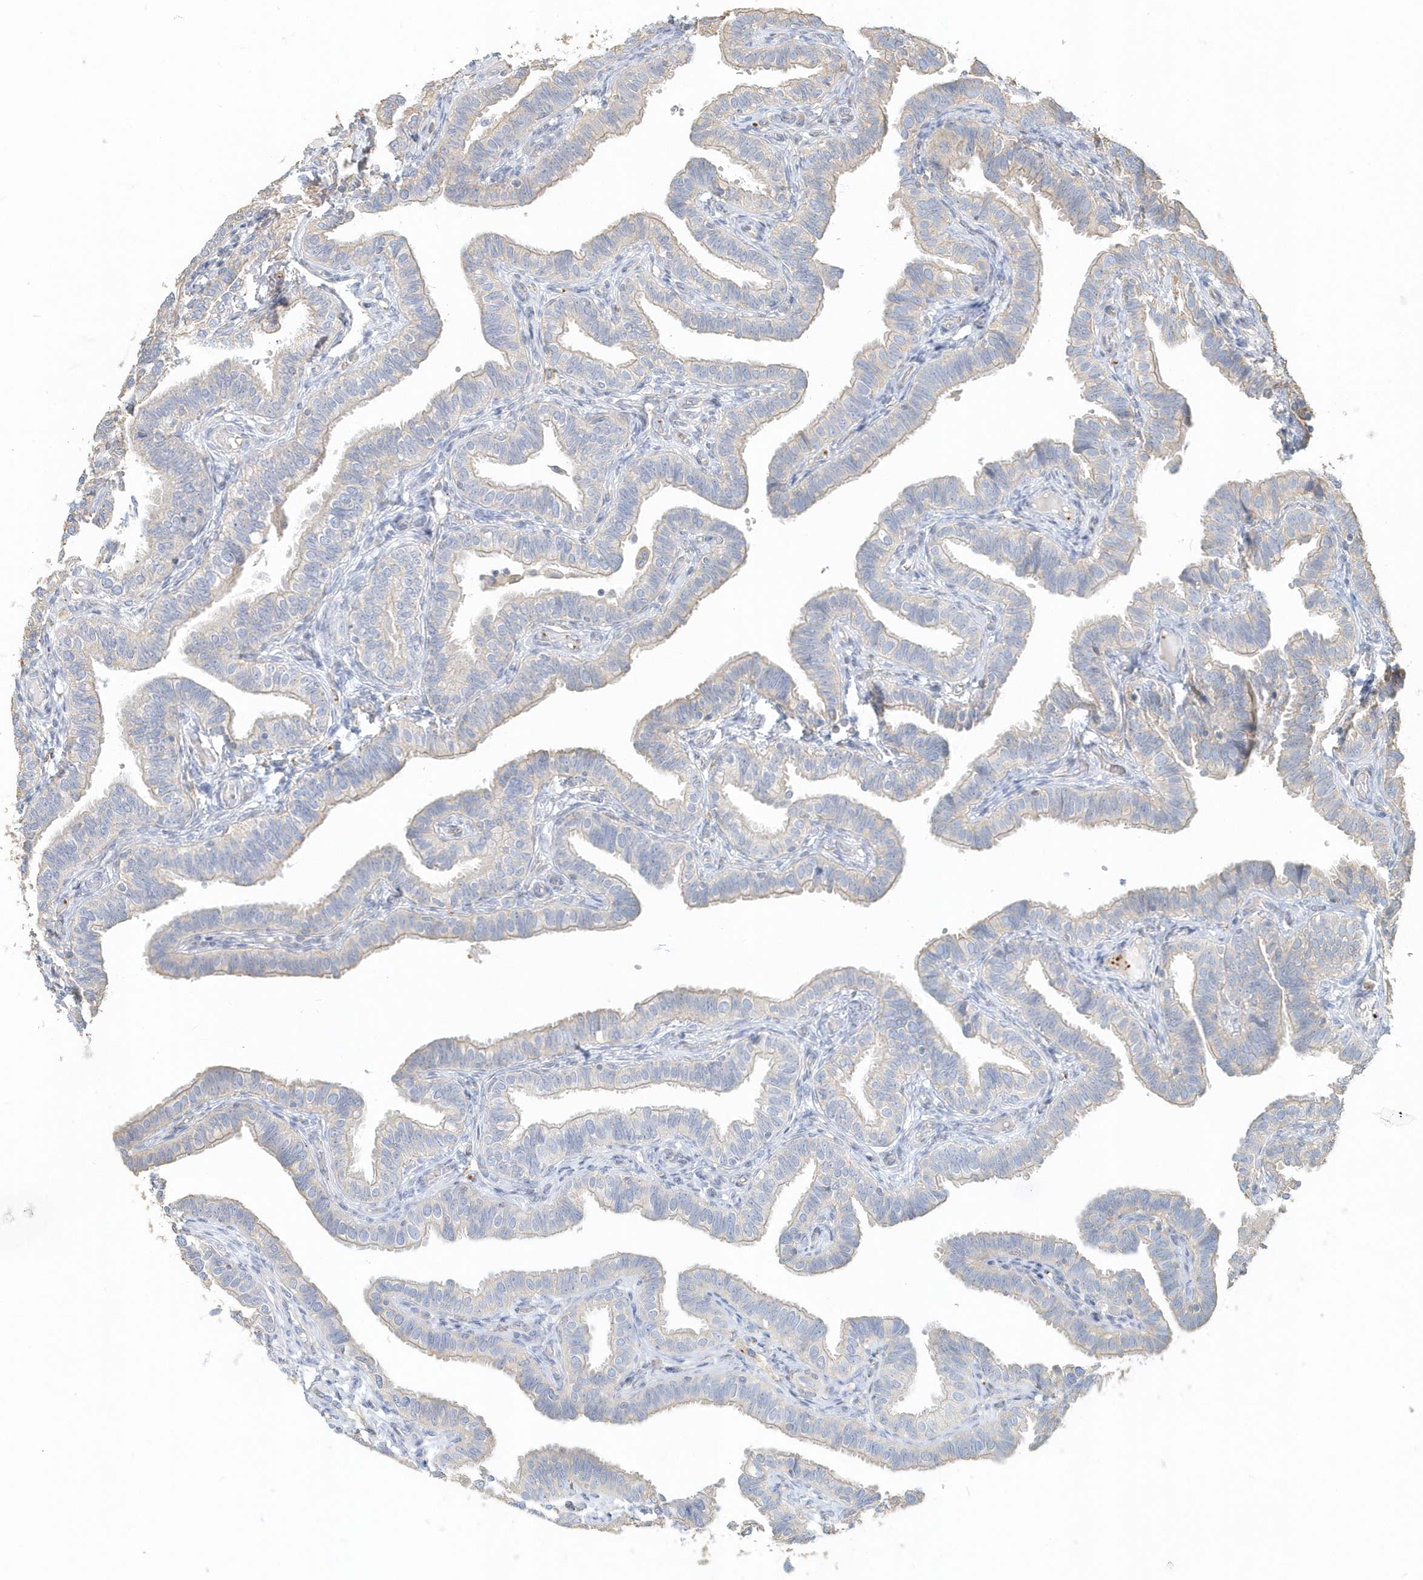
{"staining": {"intensity": "weak", "quantity": "<25%", "location": "cytoplasmic/membranous"}, "tissue": "fallopian tube", "cell_type": "Glandular cells", "image_type": "normal", "snomed": [{"axis": "morphology", "description": "Normal tissue, NOS"}, {"axis": "topography", "description": "Fallopian tube"}], "caption": "A micrograph of human fallopian tube is negative for staining in glandular cells. (DAB immunohistochemistry (IHC), high magnification).", "gene": "MMRN1", "patient": {"sex": "female", "age": 39}}